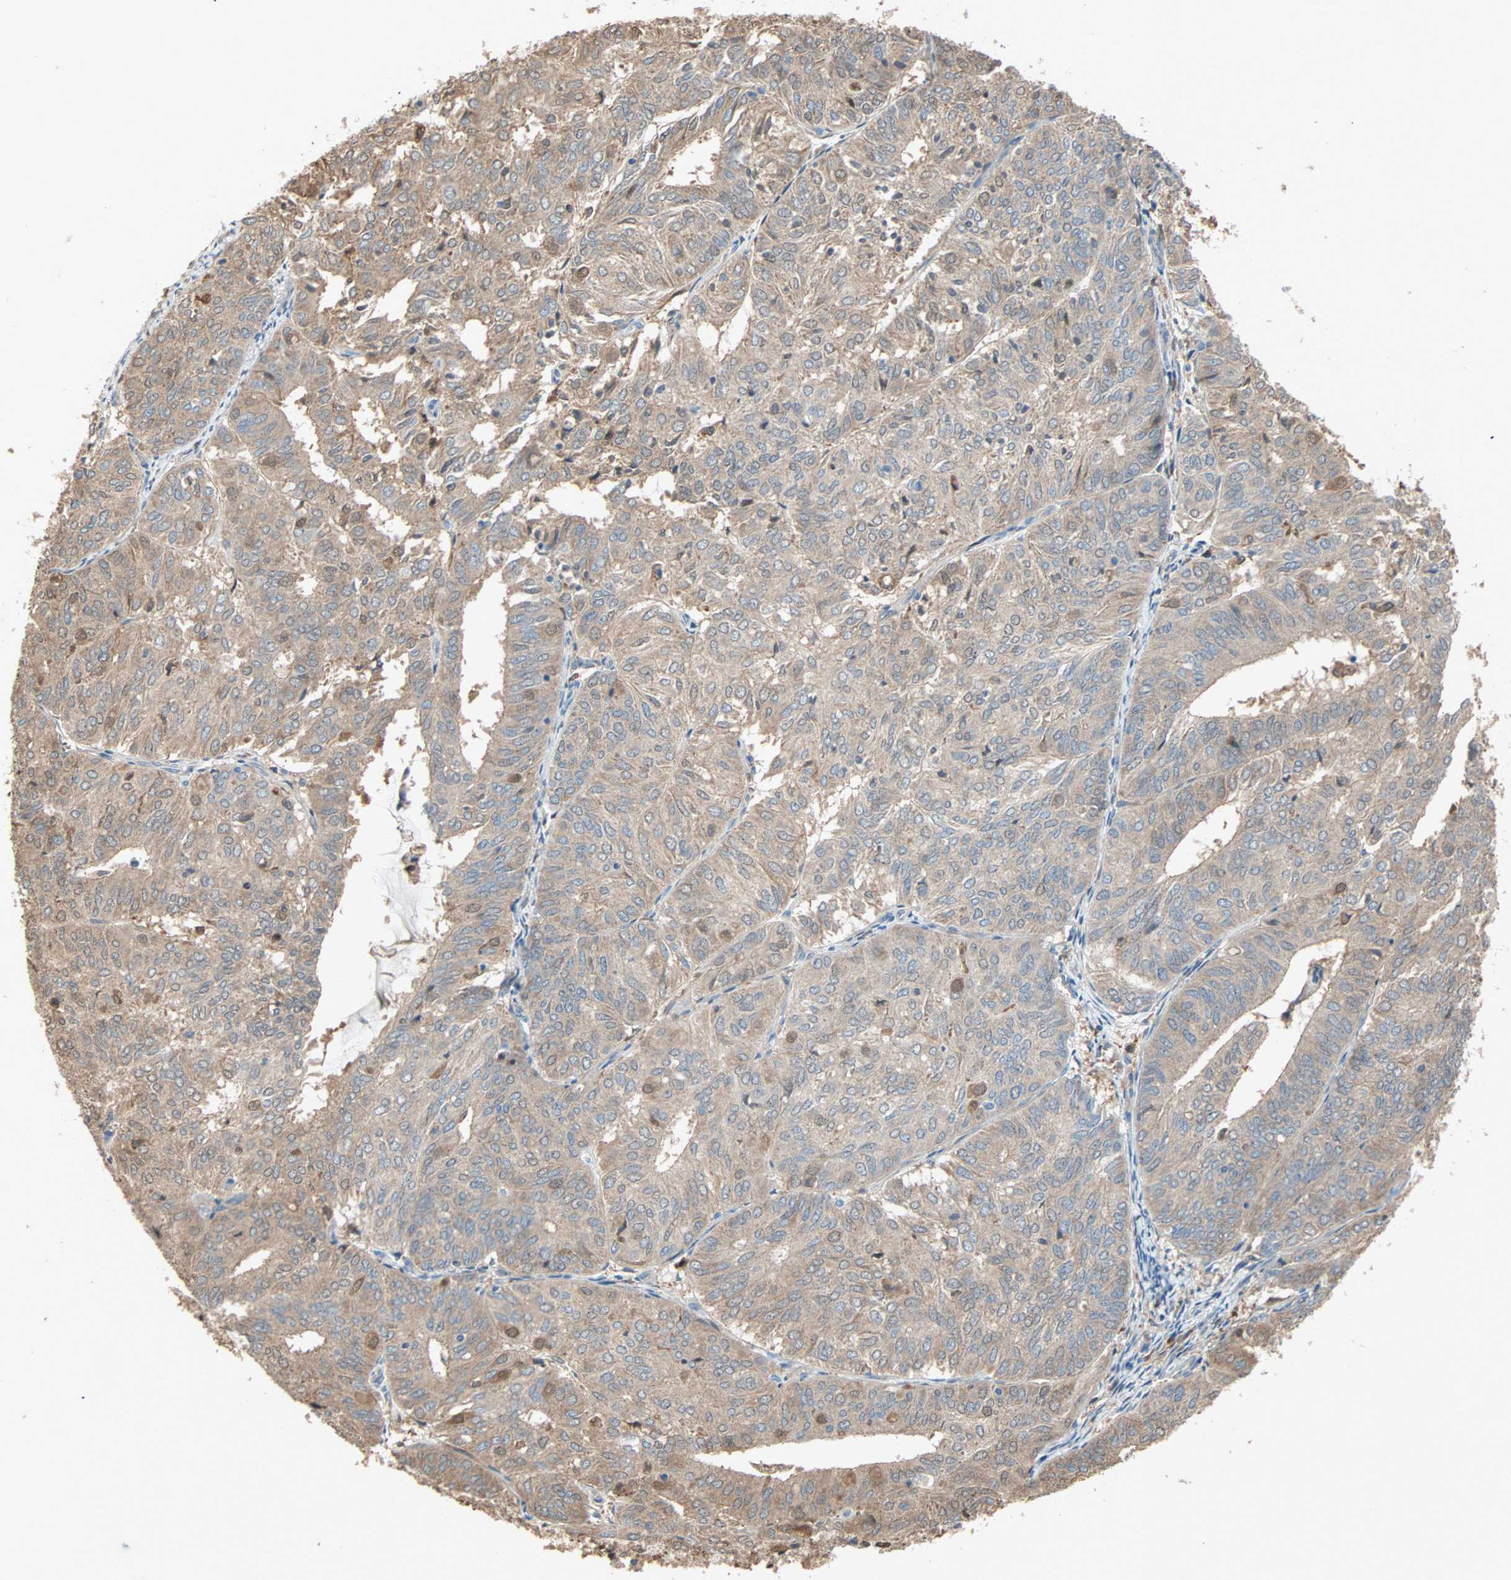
{"staining": {"intensity": "weak", "quantity": ">75%", "location": "cytoplasmic/membranous"}, "tissue": "endometrial cancer", "cell_type": "Tumor cells", "image_type": "cancer", "snomed": [{"axis": "morphology", "description": "Adenocarcinoma, NOS"}, {"axis": "topography", "description": "Uterus"}], "caption": "Immunohistochemical staining of human endometrial cancer (adenocarcinoma) shows low levels of weak cytoplasmic/membranous protein positivity in approximately >75% of tumor cells.", "gene": "PRDX1", "patient": {"sex": "female", "age": 60}}